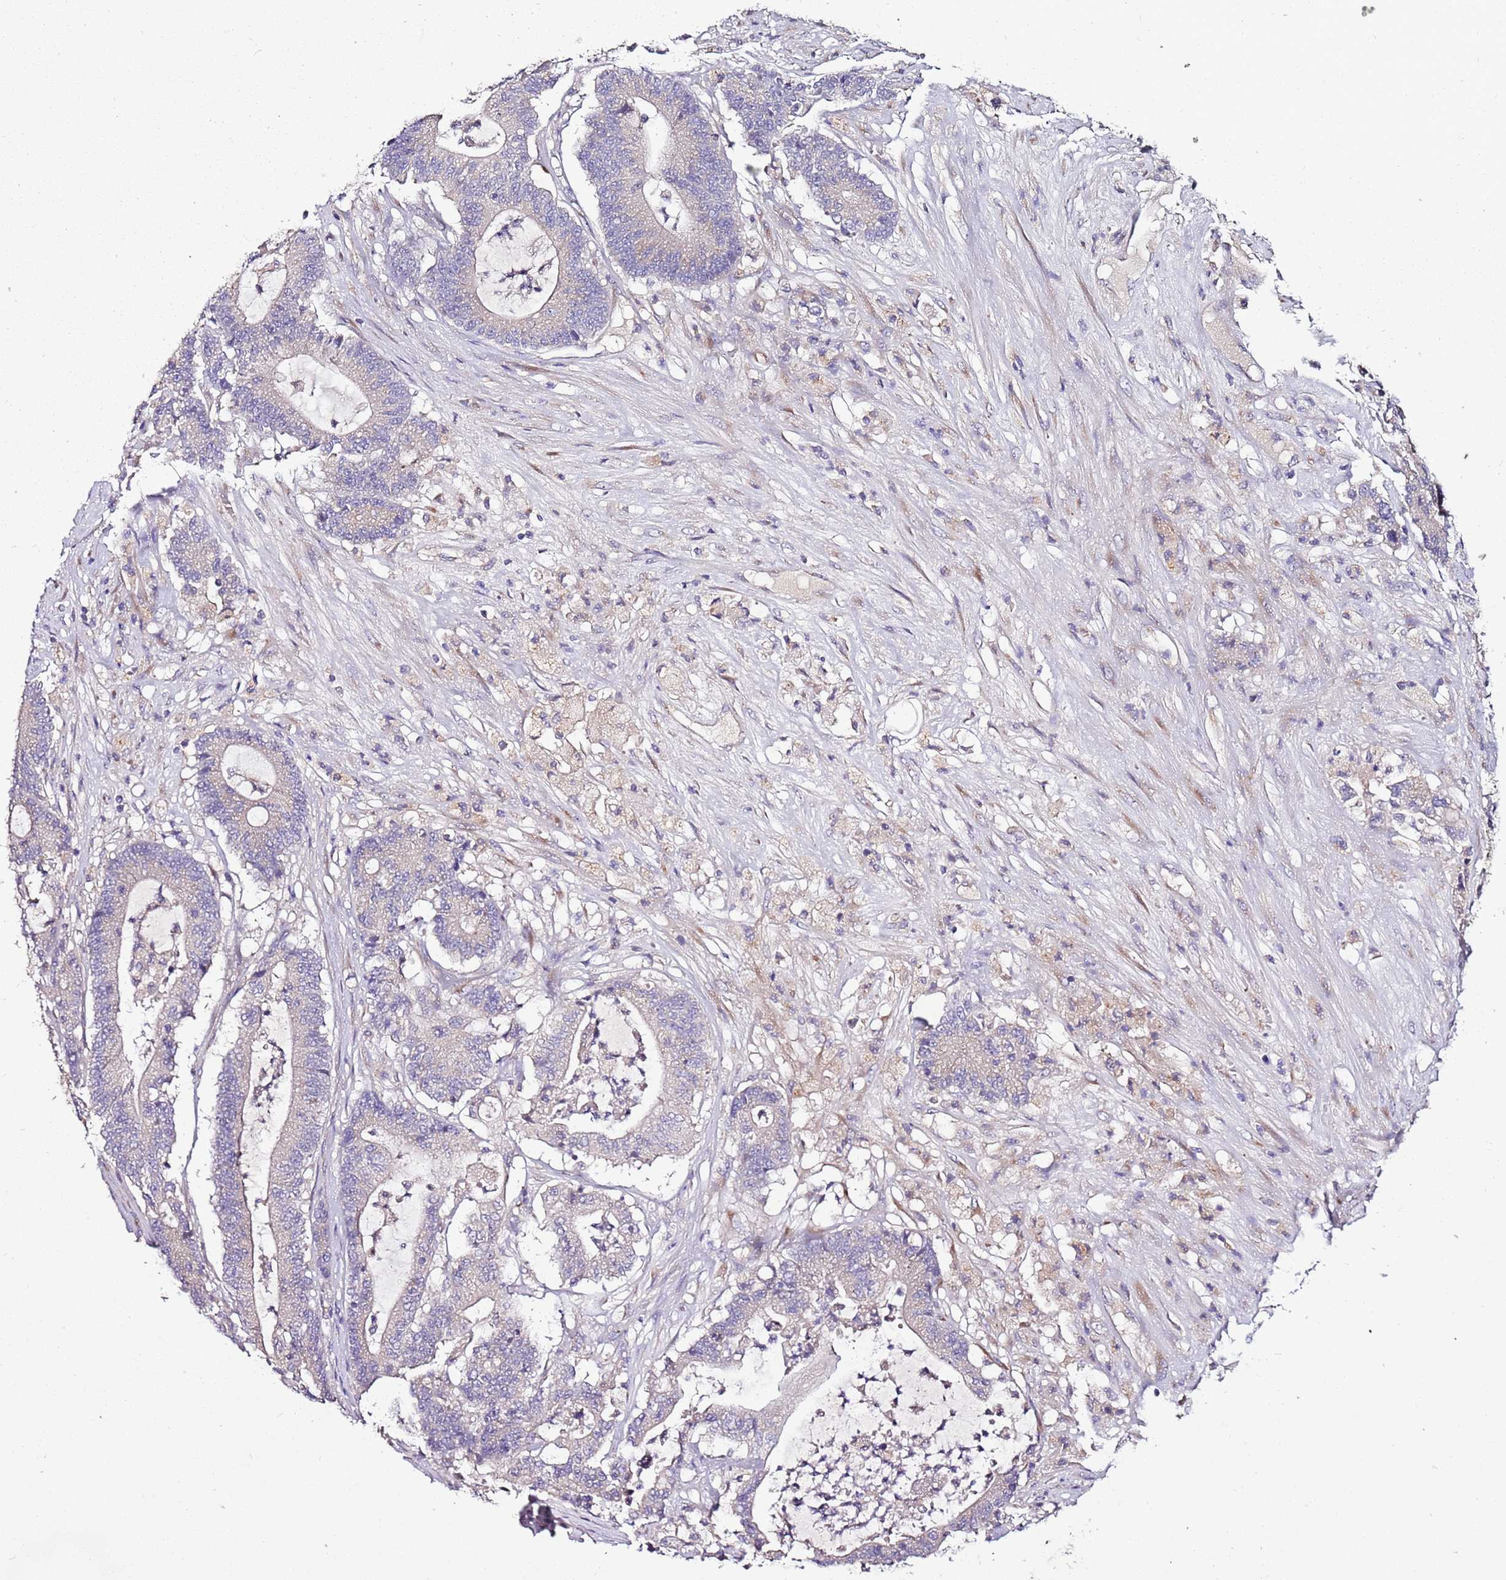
{"staining": {"intensity": "negative", "quantity": "none", "location": "none"}, "tissue": "colorectal cancer", "cell_type": "Tumor cells", "image_type": "cancer", "snomed": [{"axis": "morphology", "description": "Adenocarcinoma, NOS"}, {"axis": "topography", "description": "Colon"}], "caption": "Micrograph shows no protein positivity in tumor cells of adenocarcinoma (colorectal) tissue. The staining is performed using DAB brown chromogen with nuclei counter-stained in using hematoxylin.", "gene": "FAM20A", "patient": {"sex": "female", "age": 84}}